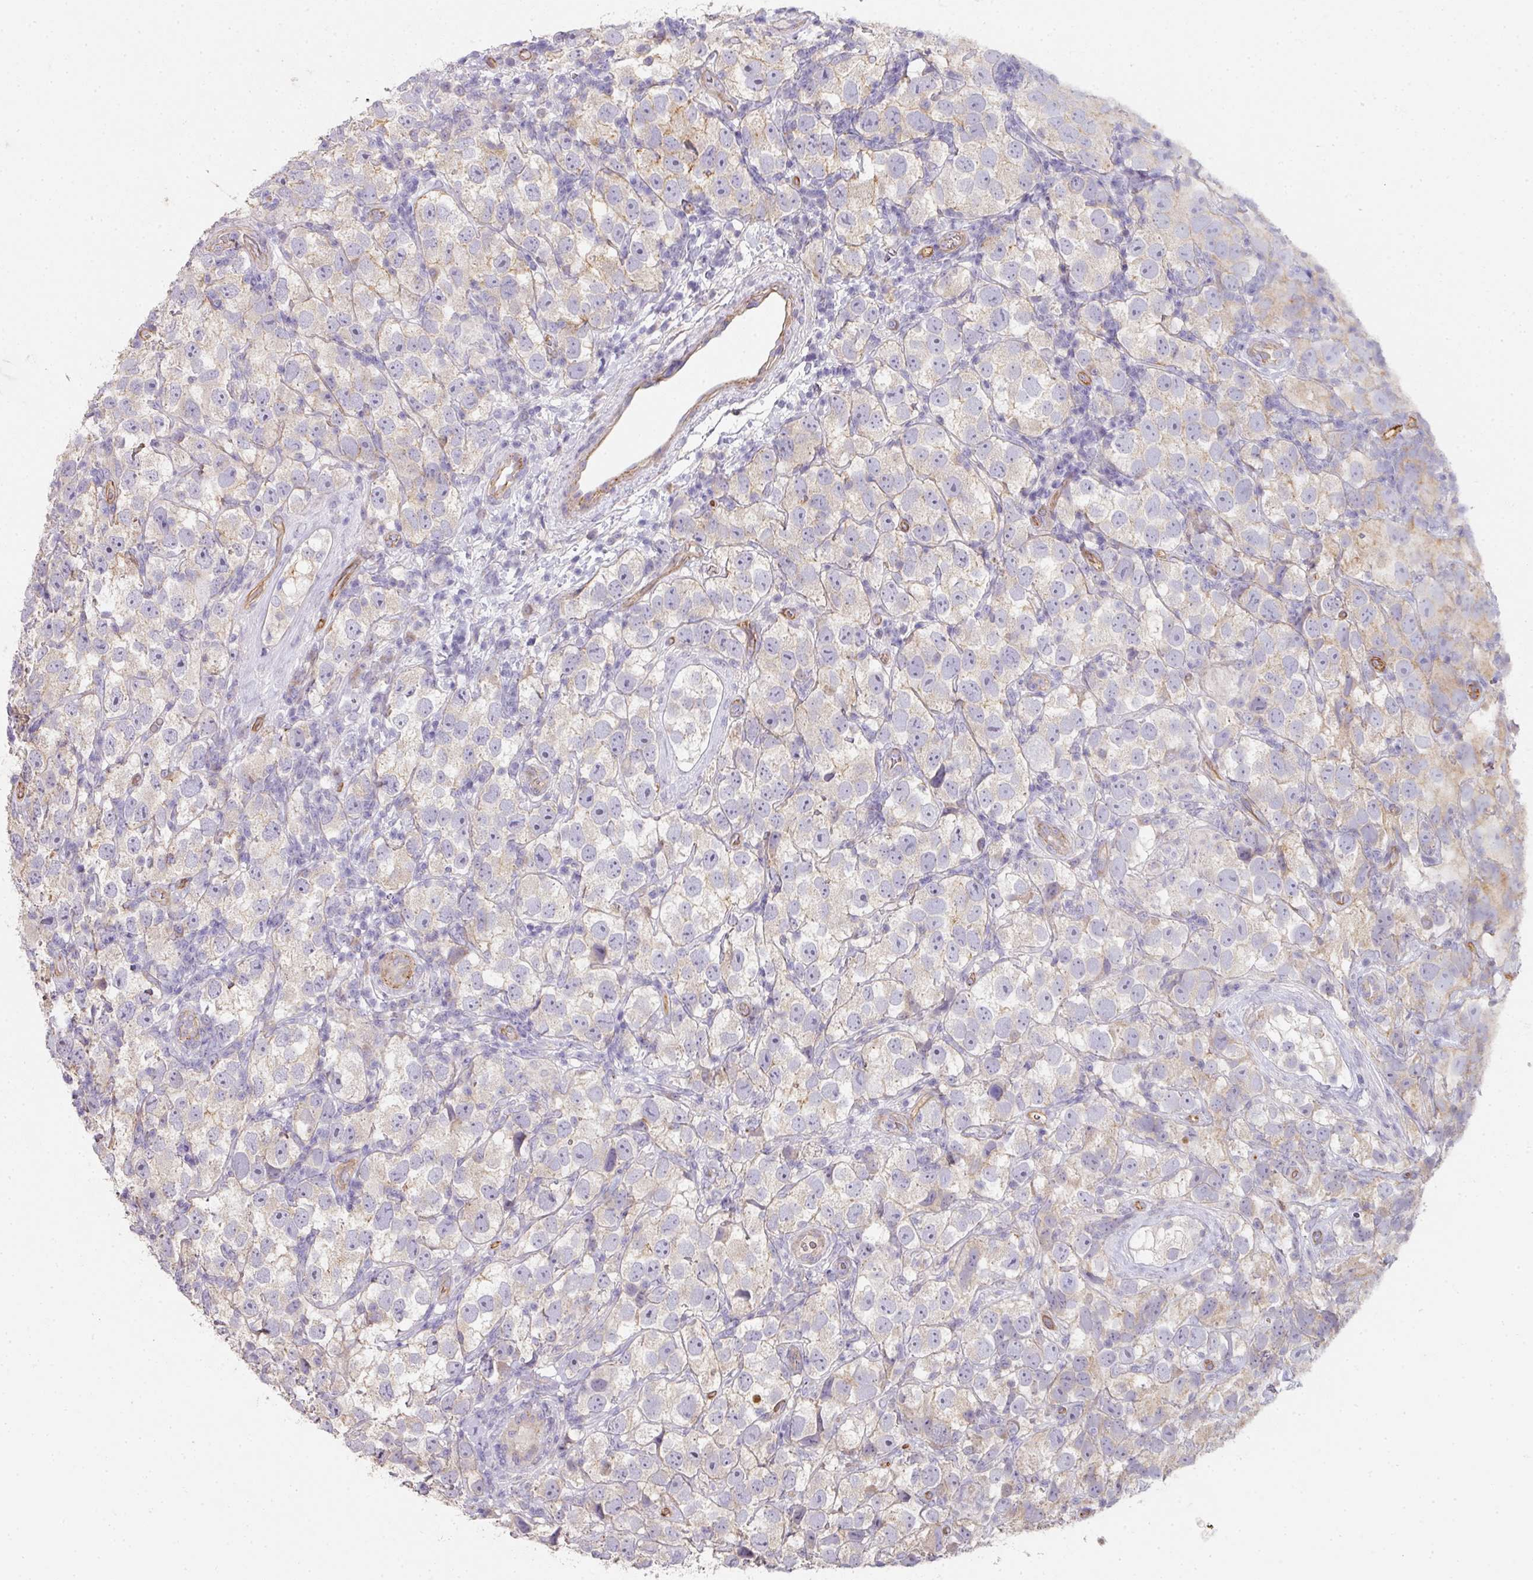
{"staining": {"intensity": "negative", "quantity": "none", "location": "none"}, "tissue": "testis cancer", "cell_type": "Tumor cells", "image_type": "cancer", "snomed": [{"axis": "morphology", "description": "Seminoma, NOS"}, {"axis": "topography", "description": "Testis"}], "caption": "The micrograph demonstrates no staining of tumor cells in testis cancer.", "gene": "PCDH1", "patient": {"sex": "male", "age": 26}}